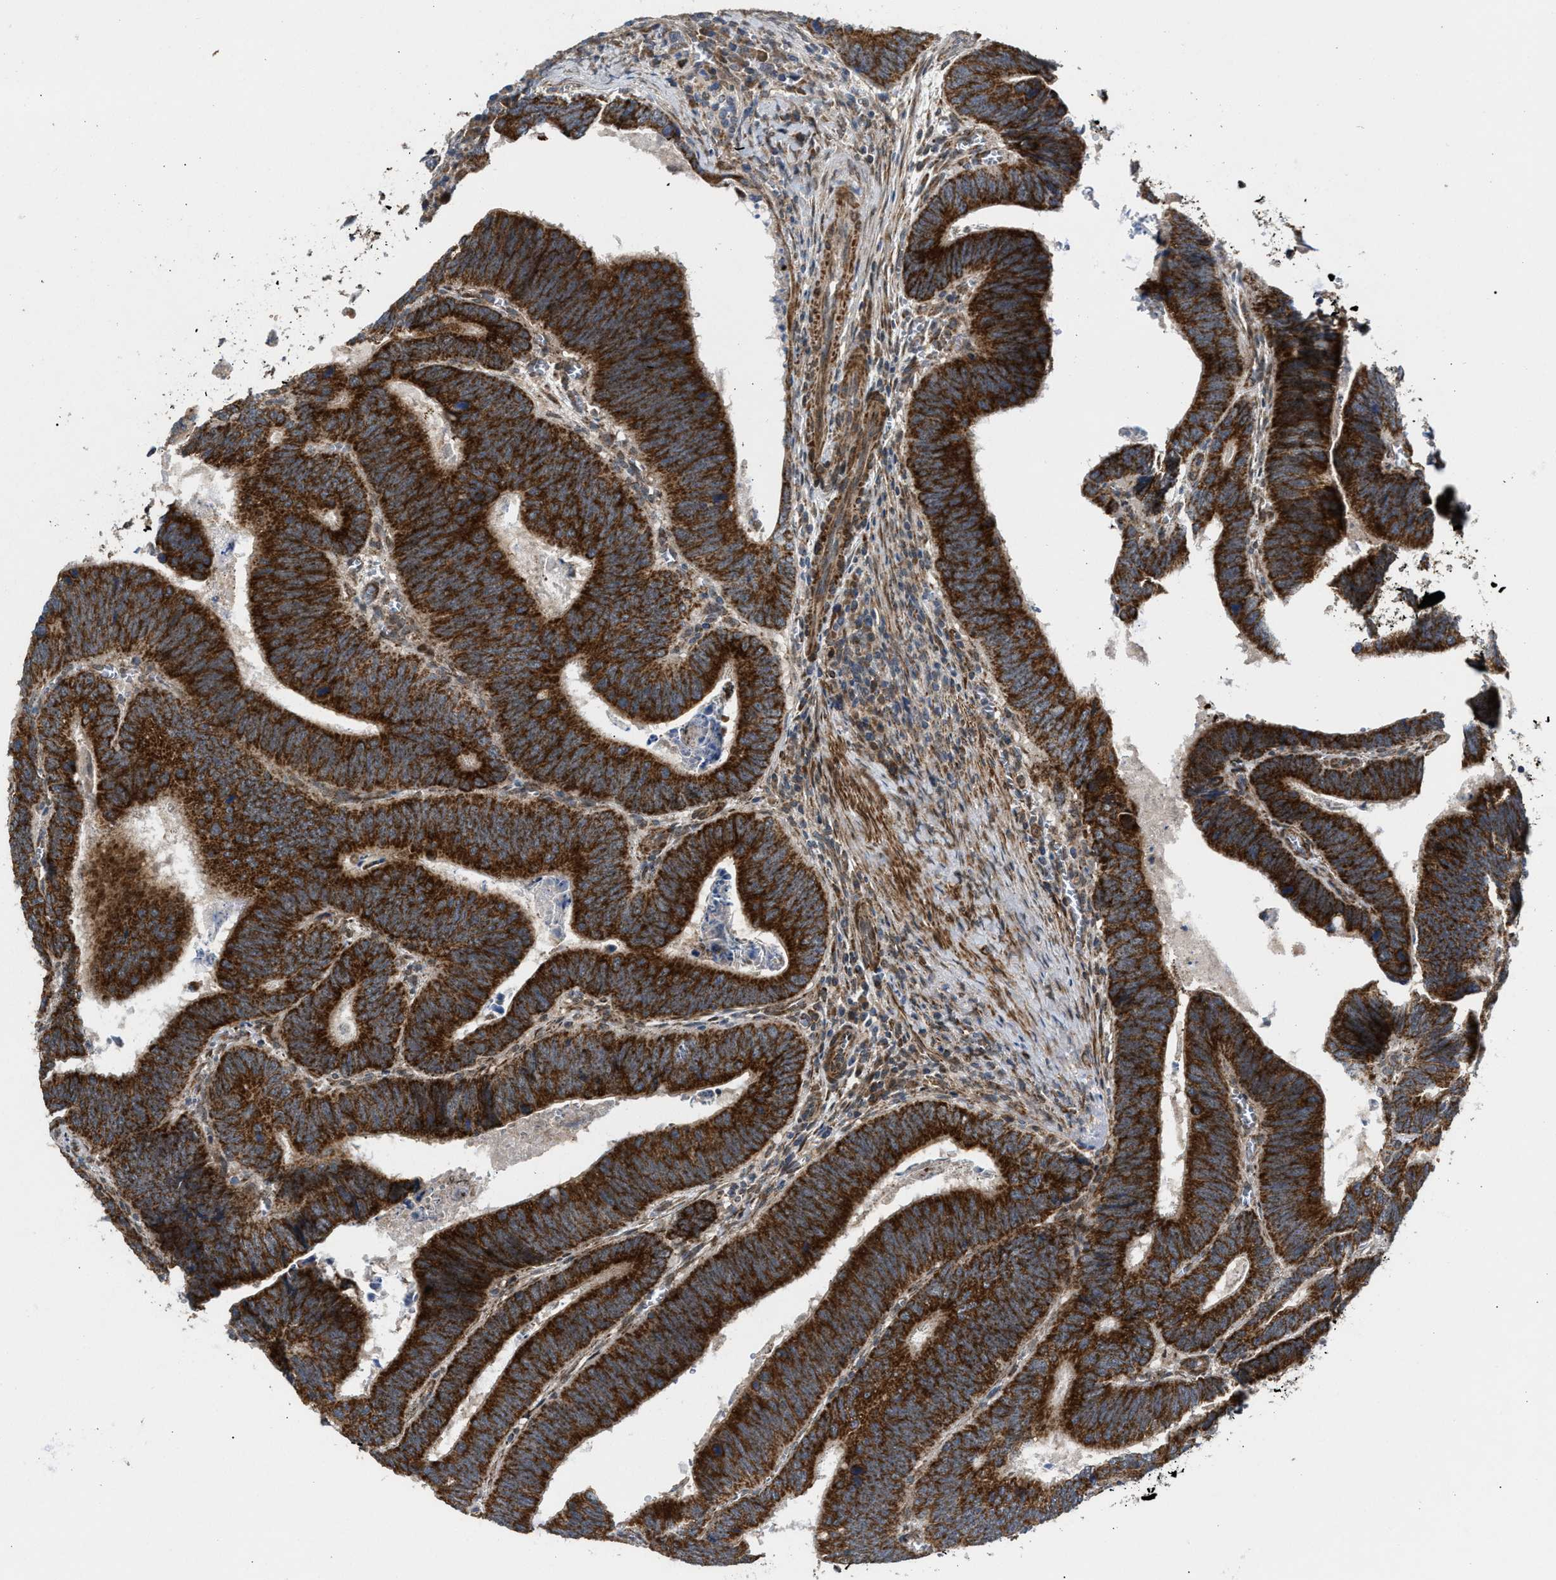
{"staining": {"intensity": "strong", "quantity": ">75%", "location": "cytoplasmic/membranous"}, "tissue": "colorectal cancer", "cell_type": "Tumor cells", "image_type": "cancer", "snomed": [{"axis": "morphology", "description": "Inflammation, NOS"}, {"axis": "morphology", "description": "Adenocarcinoma, NOS"}, {"axis": "topography", "description": "Colon"}], "caption": "Human colorectal adenocarcinoma stained with a brown dye demonstrates strong cytoplasmic/membranous positive expression in about >75% of tumor cells.", "gene": "TACO1", "patient": {"sex": "male", "age": 72}}